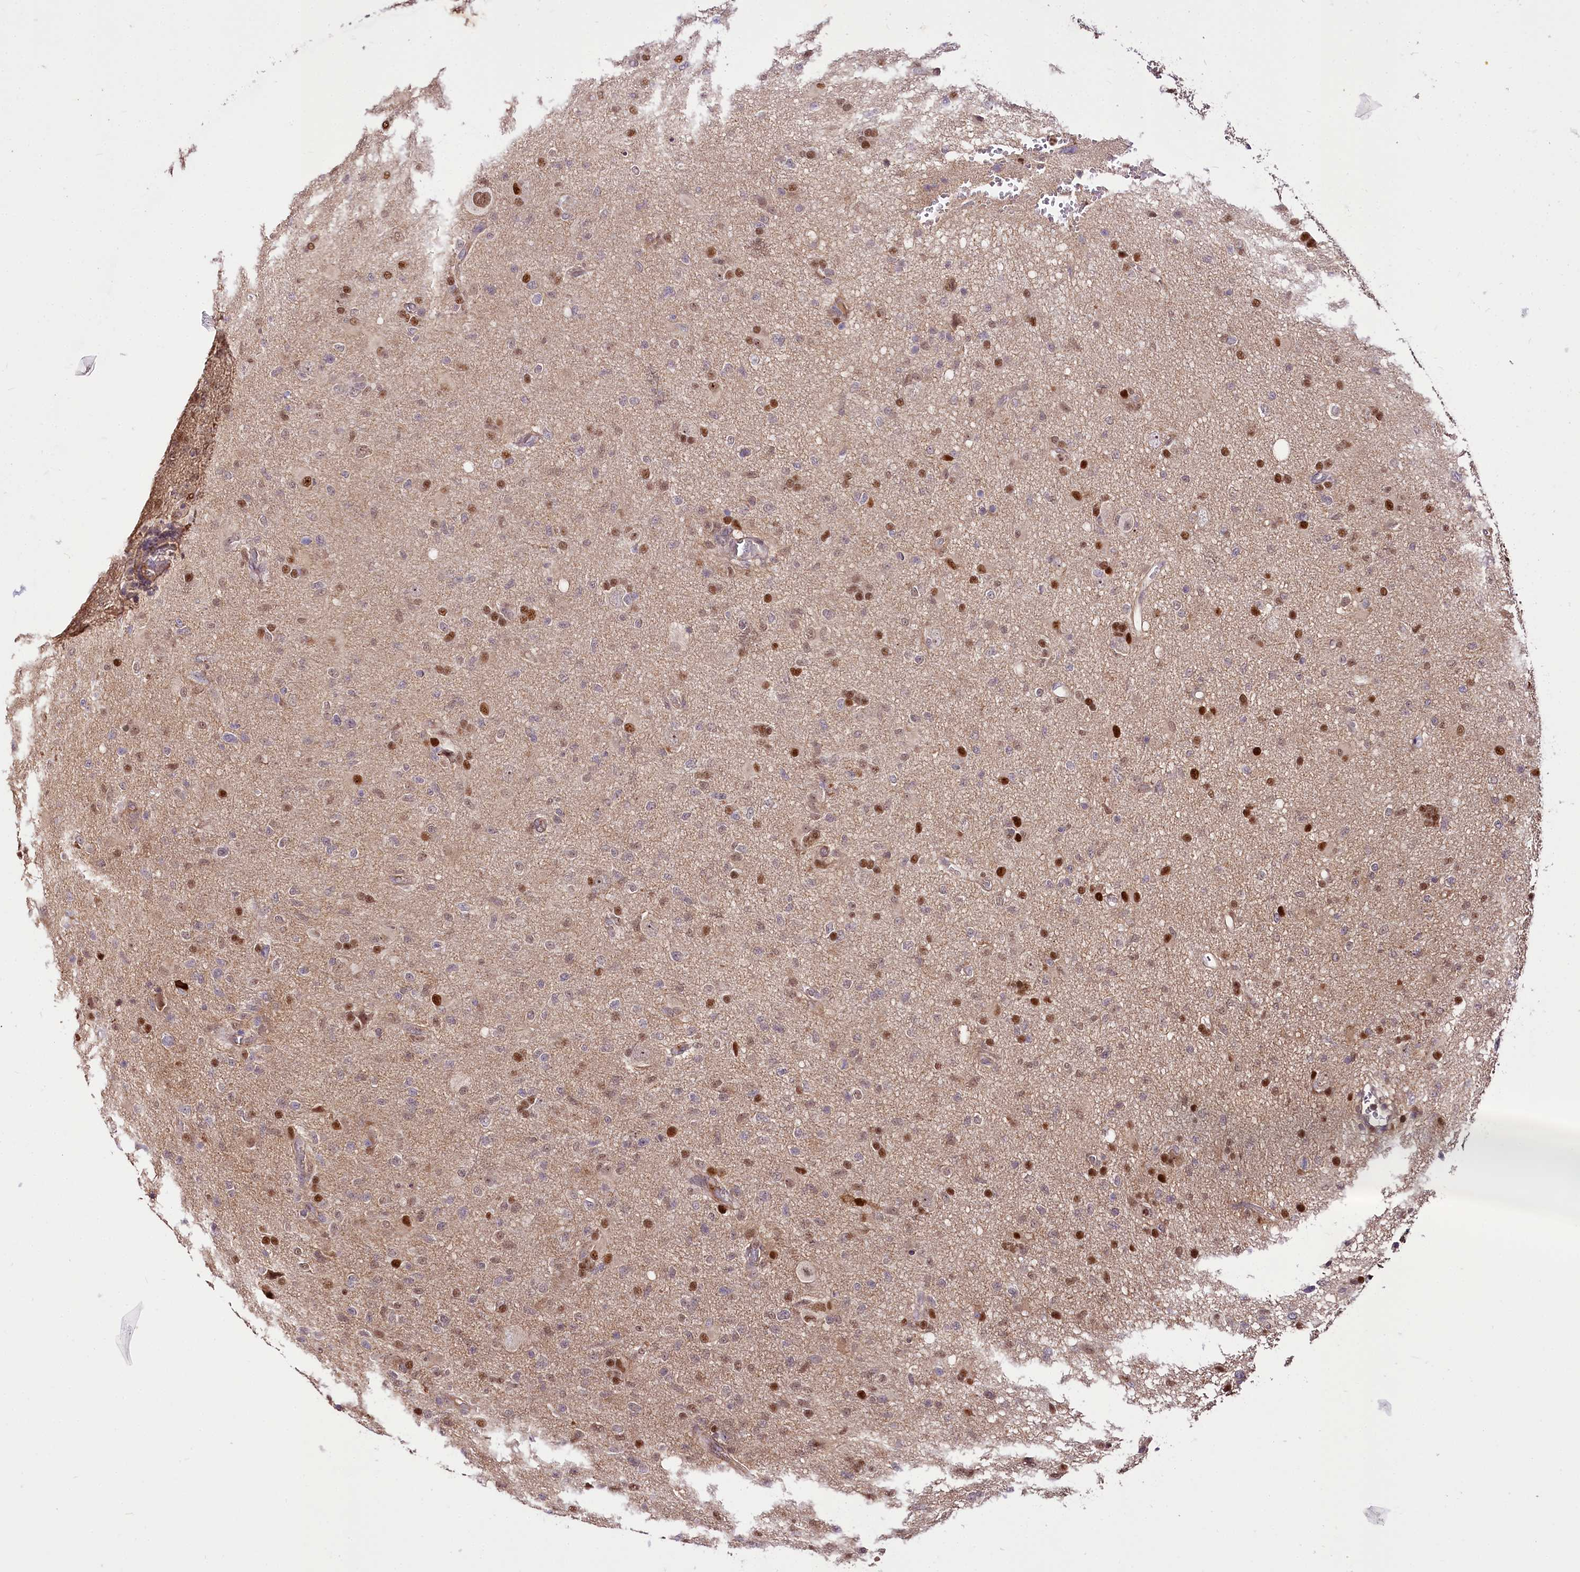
{"staining": {"intensity": "strong", "quantity": "<25%", "location": "nuclear"}, "tissue": "glioma", "cell_type": "Tumor cells", "image_type": "cancer", "snomed": [{"axis": "morphology", "description": "Glioma, malignant, High grade"}, {"axis": "topography", "description": "Brain"}], "caption": "An immunohistochemistry image of tumor tissue is shown. Protein staining in brown shows strong nuclear positivity in glioma within tumor cells.", "gene": "GNL3L", "patient": {"sex": "female", "age": 57}}